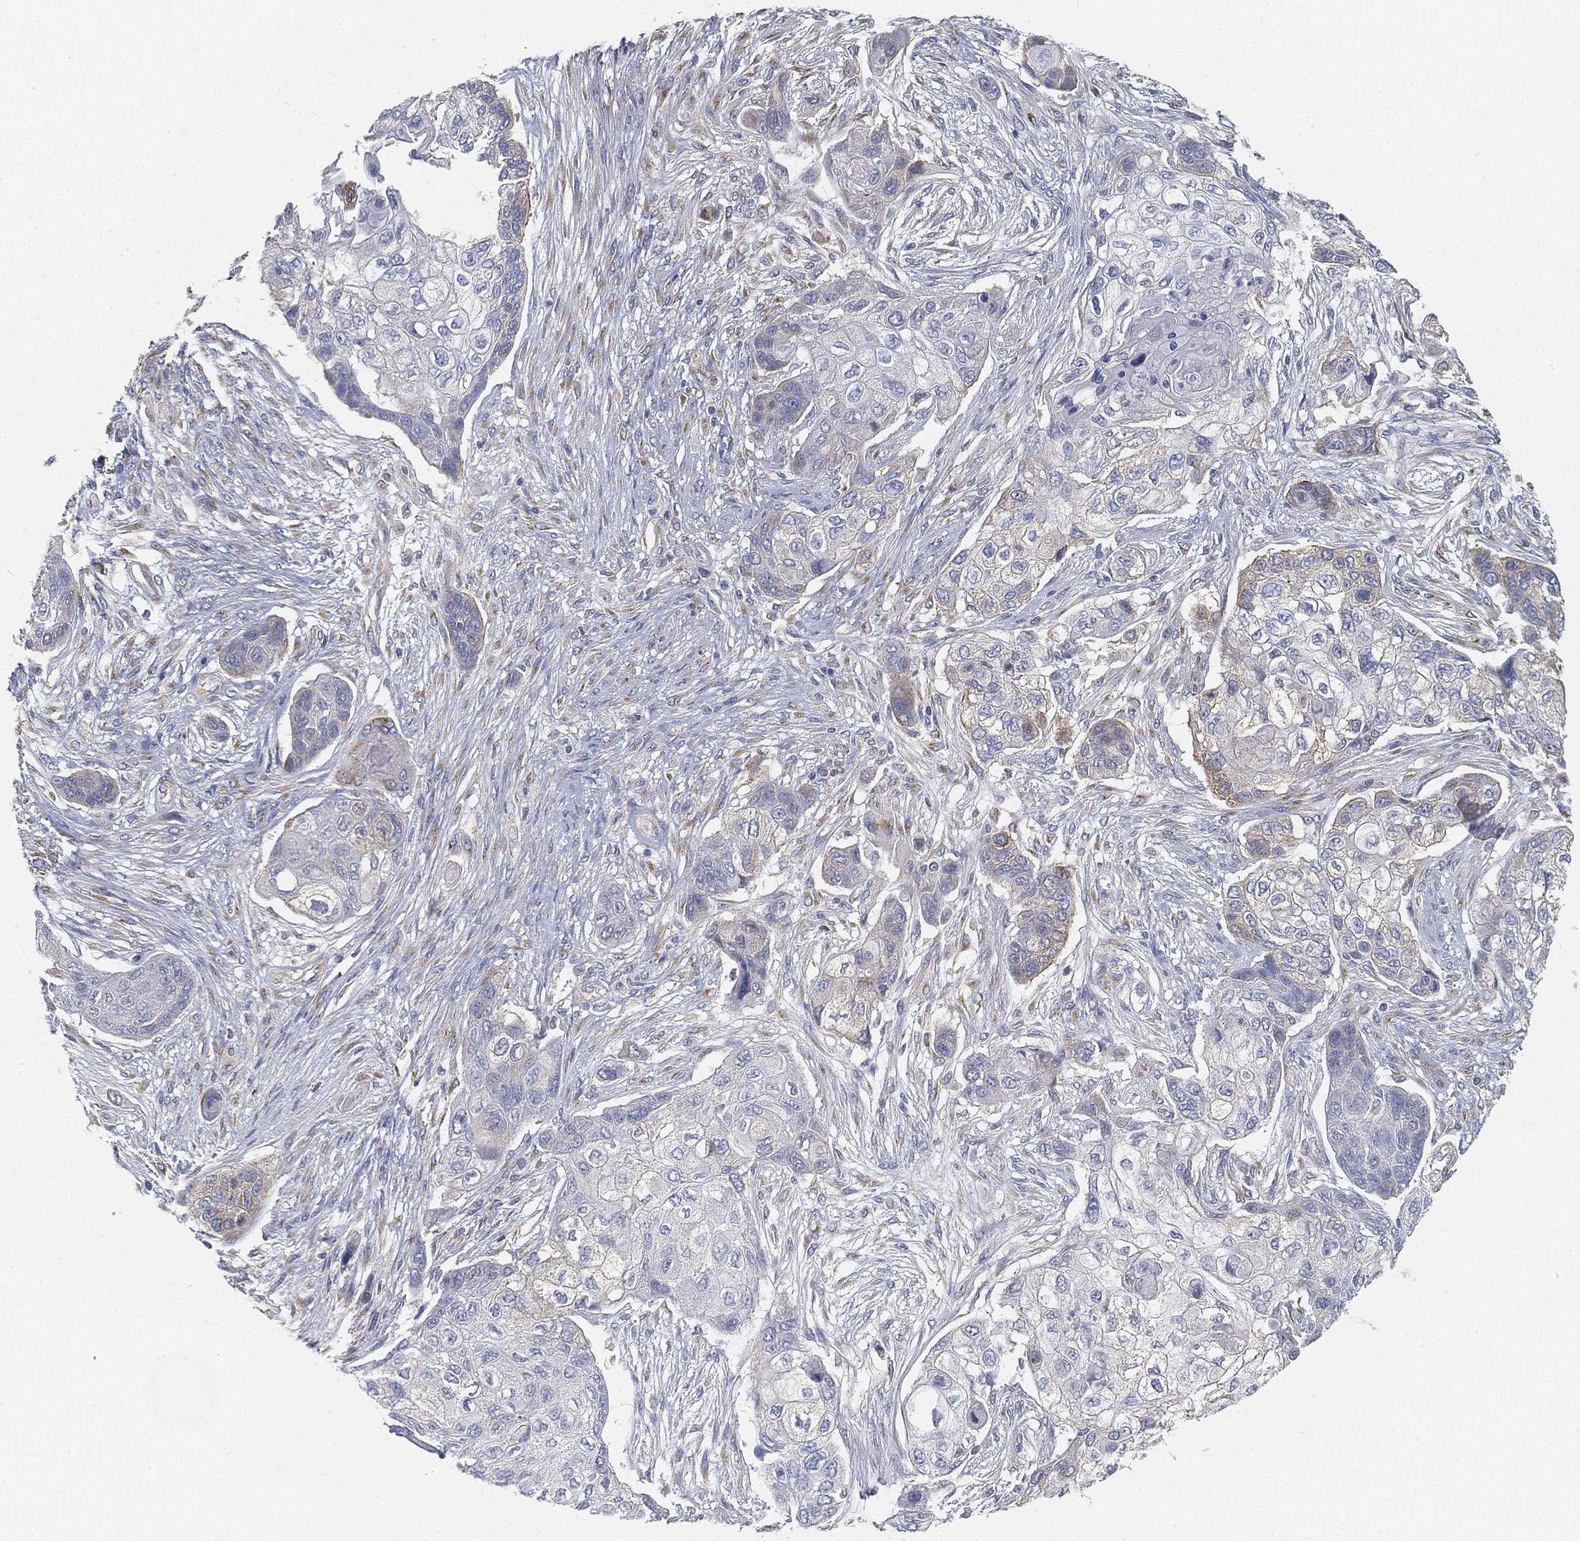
{"staining": {"intensity": "negative", "quantity": "none", "location": "none"}, "tissue": "lung cancer", "cell_type": "Tumor cells", "image_type": "cancer", "snomed": [{"axis": "morphology", "description": "Squamous cell carcinoma, NOS"}, {"axis": "topography", "description": "Lung"}], "caption": "IHC of lung squamous cell carcinoma shows no staining in tumor cells.", "gene": "TMEM25", "patient": {"sex": "male", "age": 69}}